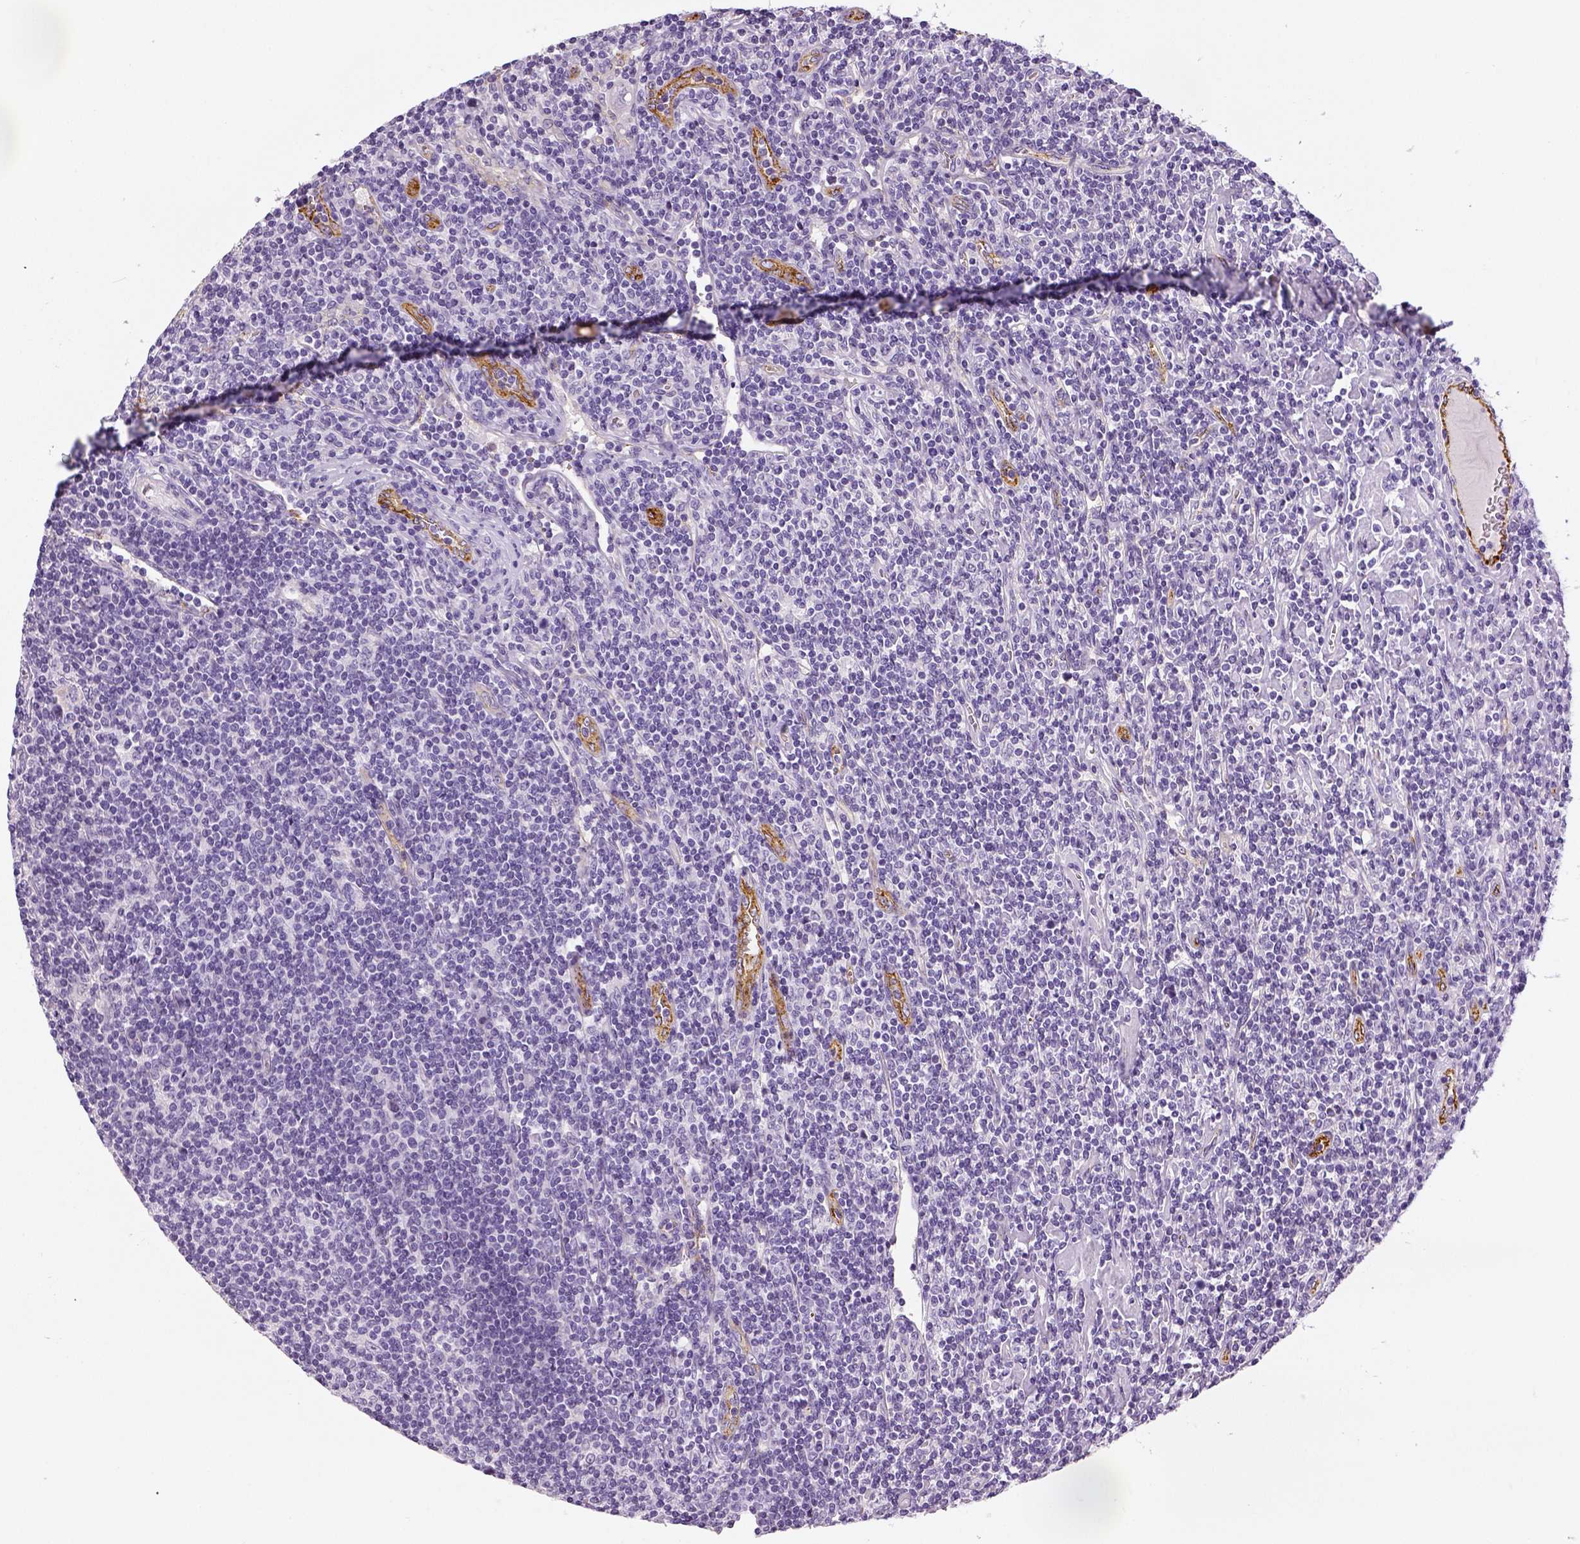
{"staining": {"intensity": "negative", "quantity": "none", "location": "none"}, "tissue": "lymphoma", "cell_type": "Tumor cells", "image_type": "cancer", "snomed": [{"axis": "morphology", "description": "Hodgkin's disease, NOS"}, {"axis": "topography", "description": "Lymph node"}], "caption": "Lymphoma stained for a protein using immunohistochemistry (IHC) displays no staining tumor cells.", "gene": "TSPAN7", "patient": {"sex": "male", "age": 40}}